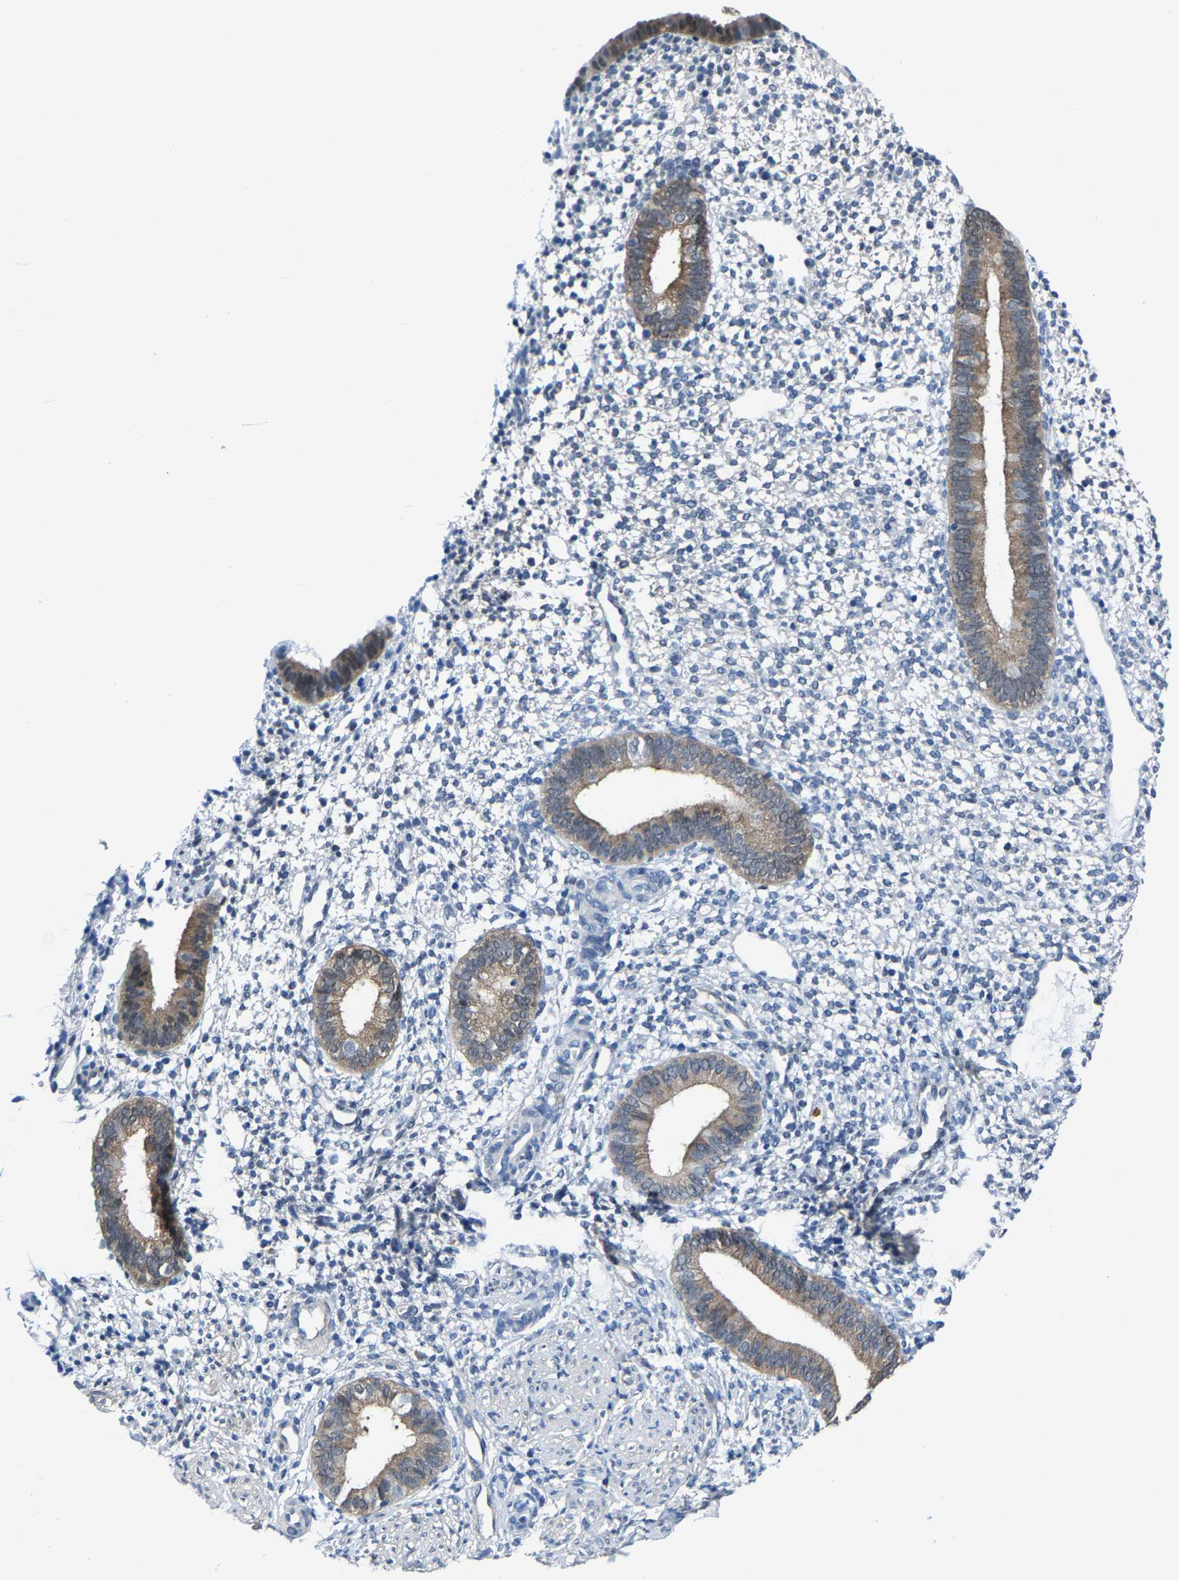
{"staining": {"intensity": "negative", "quantity": "none", "location": "none"}, "tissue": "endometrium", "cell_type": "Cells in endometrial stroma", "image_type": "normal", "snomed": [{"axis": "morphology", "description": "Normal tissue, NOS"}, {"axis": "topography", "description": "Endometrium"}], "caption": "Benign endometrium was stained to show a protein in brown. There is no significant staining in cells in endometrial stroma. The staining is performed using DAB brown chromogen with nuclei counter-stained in using hematoxylin.", "gene": "SSH3", "patient": {"sex": "female", "age": 46}}